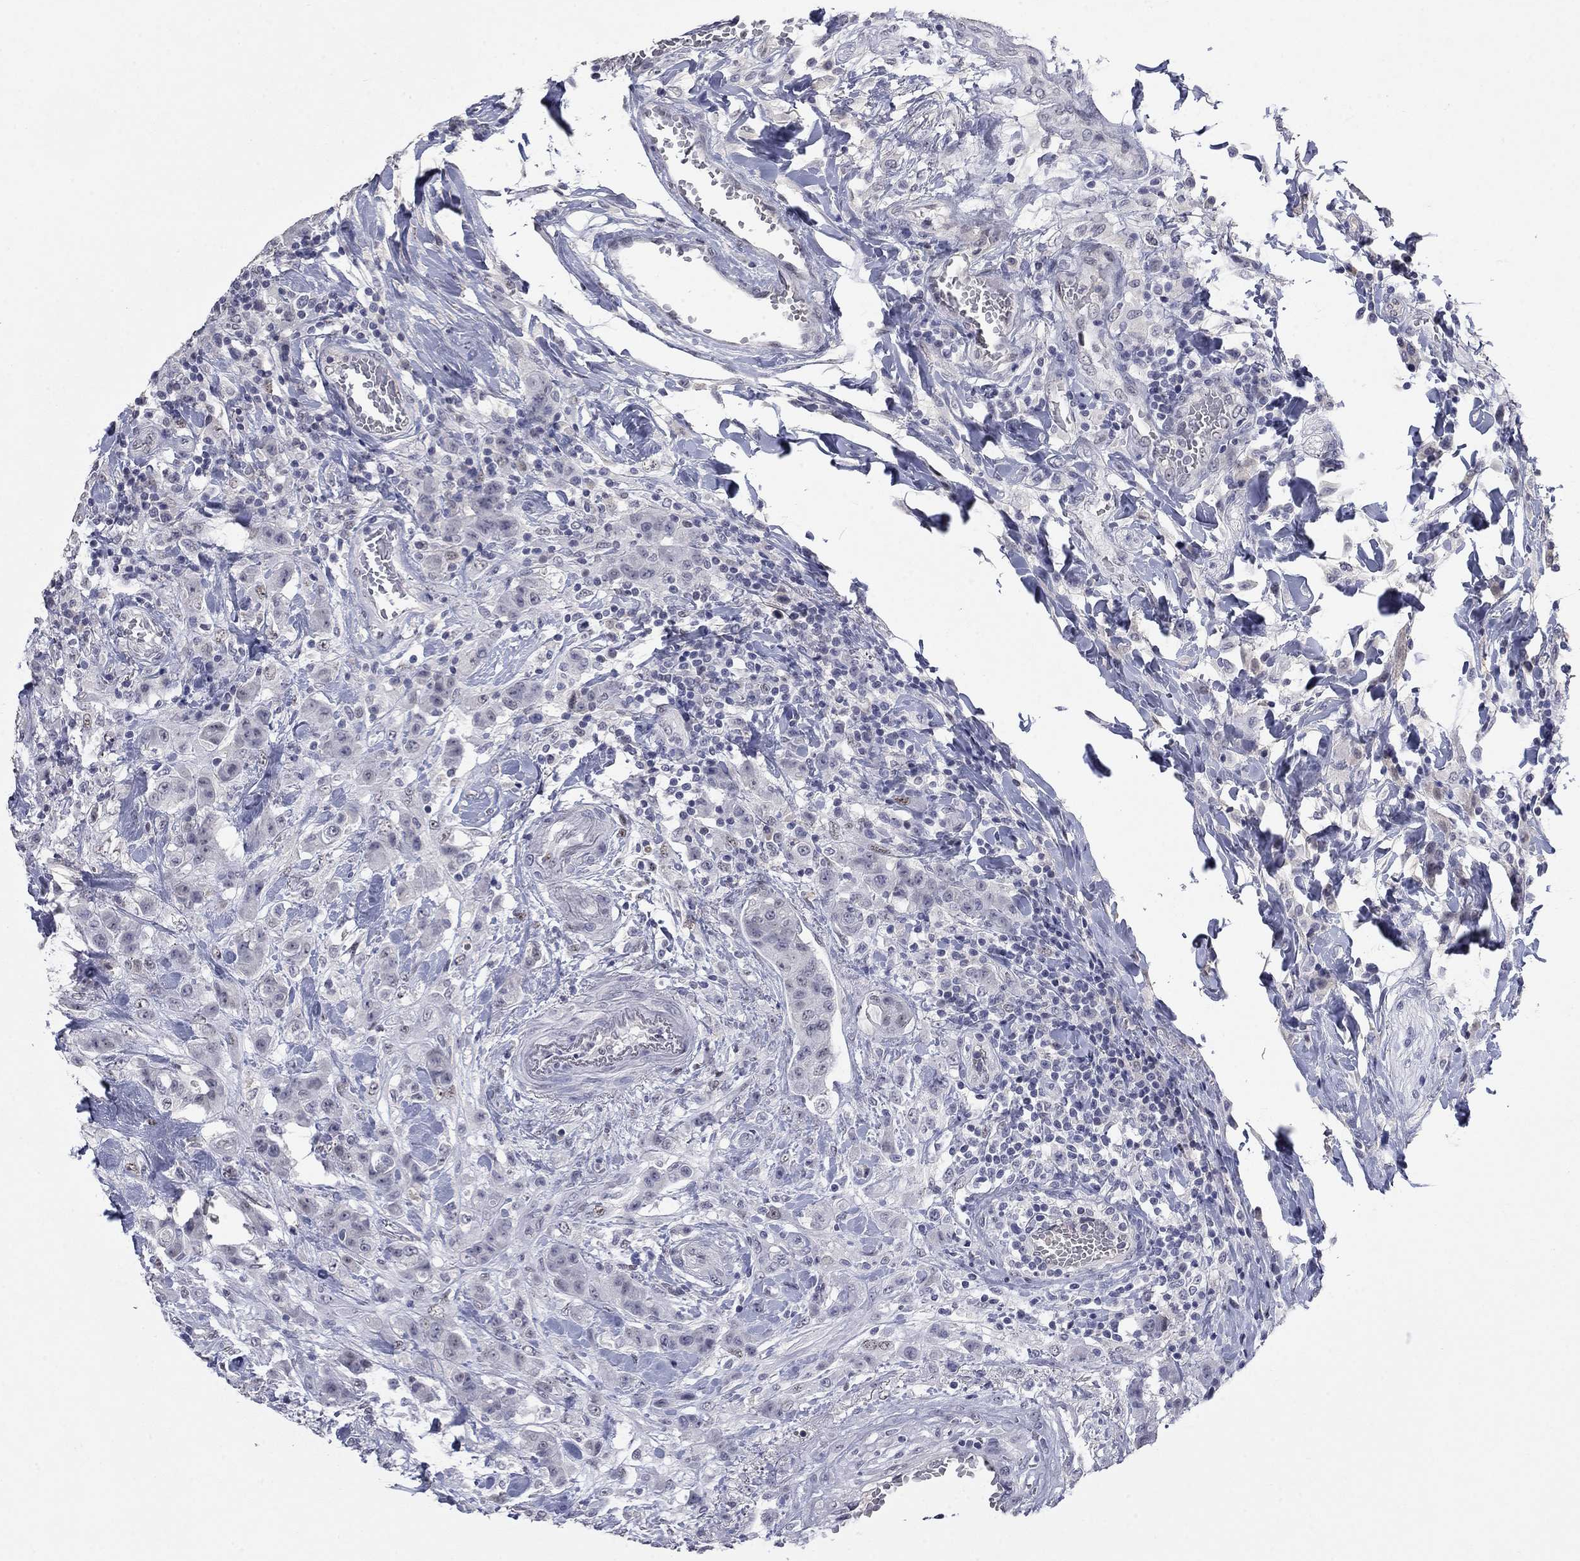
{"staining": {"intensity": "negative", "quantity": "none", "location": "none"}, "tissue": "colorectal cancer", "cell_type": "Tumor cells", "image_type": "cancer", "snomed": [{"axis": "morphology", "description": "Adenocarcinoma, NOS"}, {"axis": "topography", "description": "Colon"}], "caption": "An image of human colorectal cancer is negative for staining in tumor cells.", "gene": "SLC51A", "patient": {"sex": "female", "age": 48}}